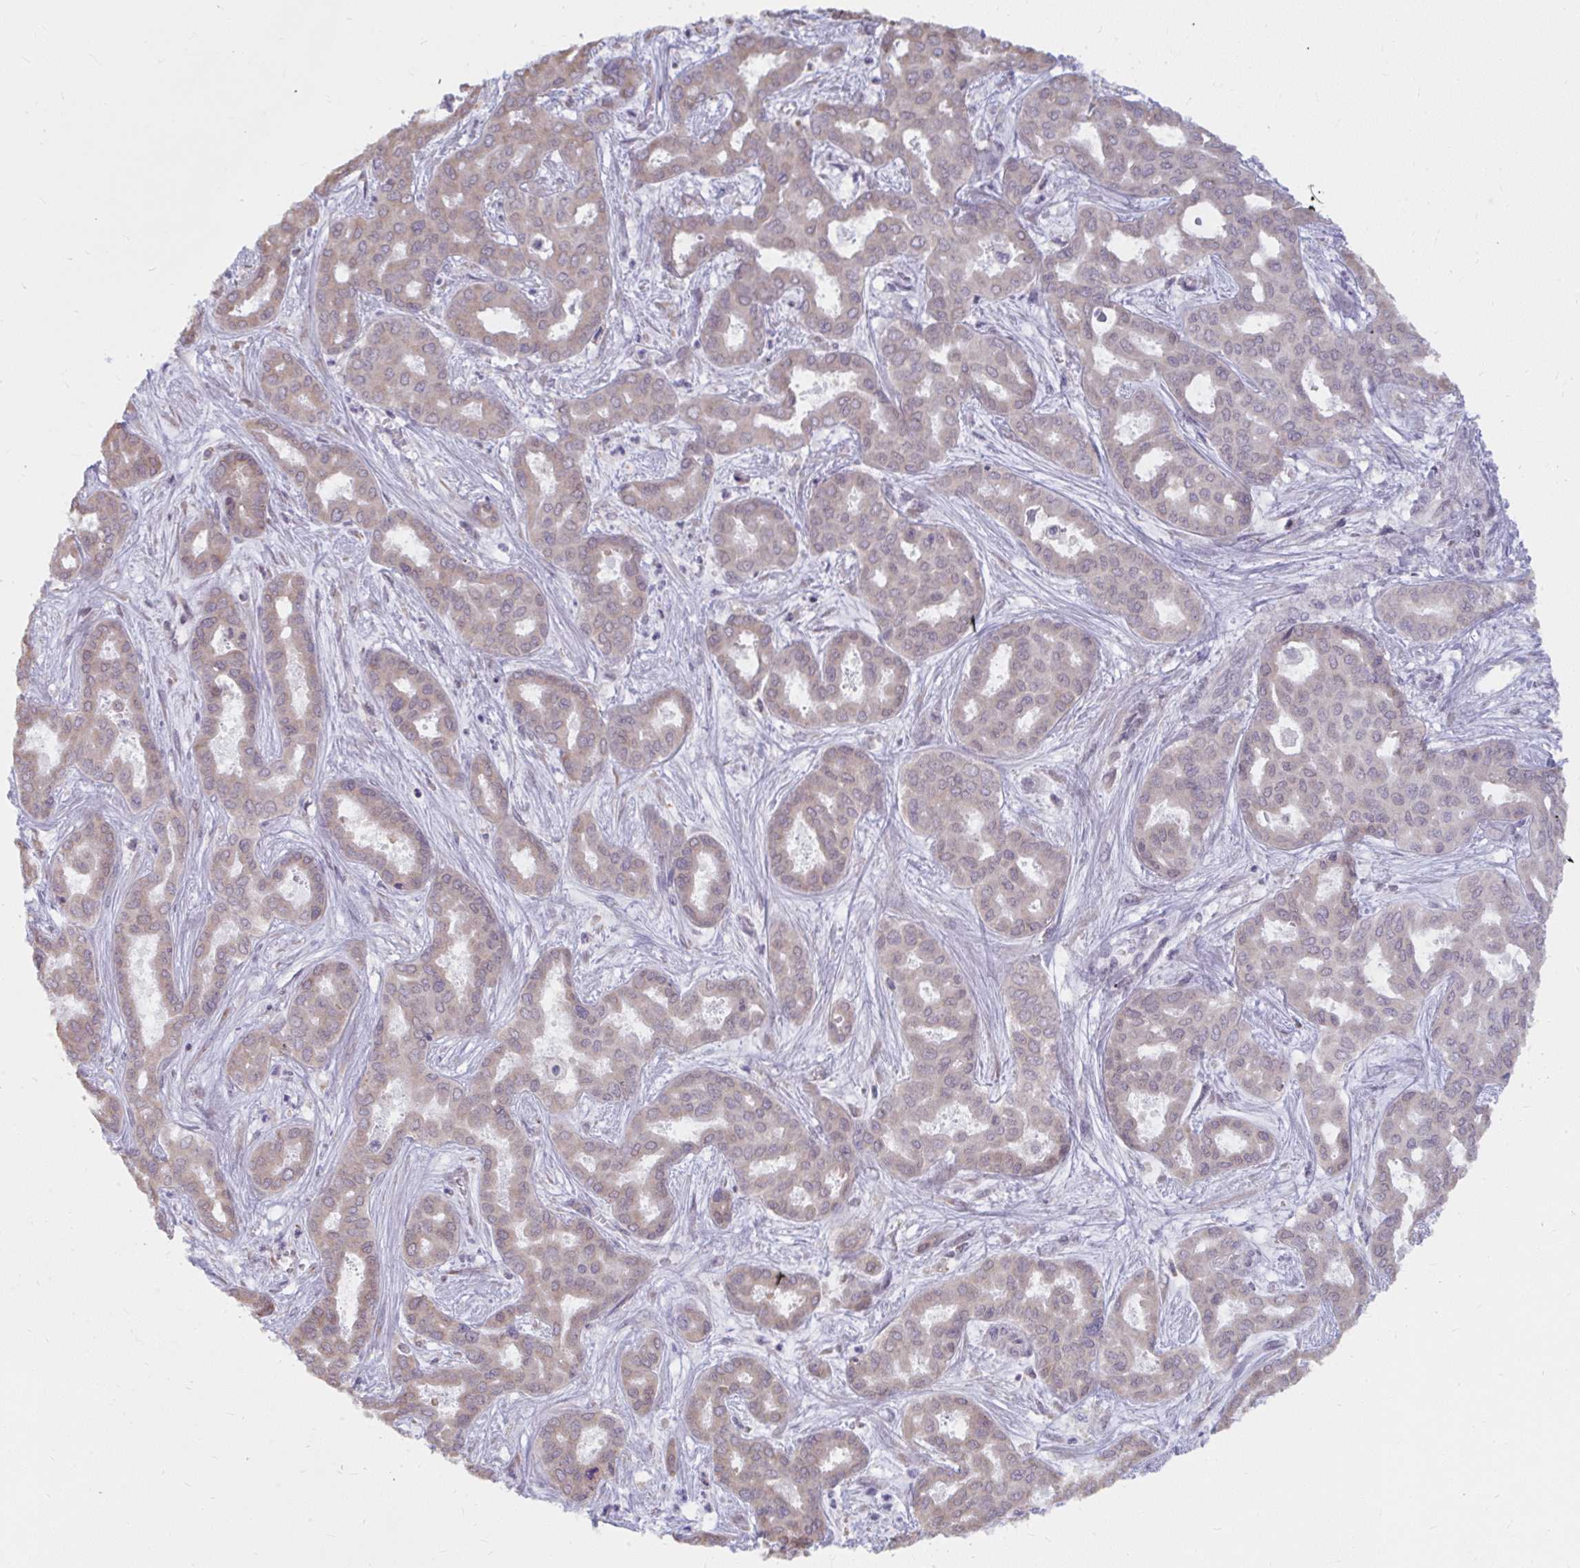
{"staining": {"intensity": "negative", "quantity": "none", "location": "none"}, "tissue": "liver cancer", "cell_type": "Tumor cells", "image_type": "cancer", "snomed": [{"axis": "morphology", "description": "Cholangiocarcinoma"}, {"axis": "topography", "description": "Liver"}], "caption": "The histopathology image displays no staining of tumor cells in liver cholangiocarcinoma. (Brightfield microscopy of DAB immunohistochemistry (IHC) at high magnification).", "gene": "NMNAT1", "patient": {"sex": "female", "age": 64}}